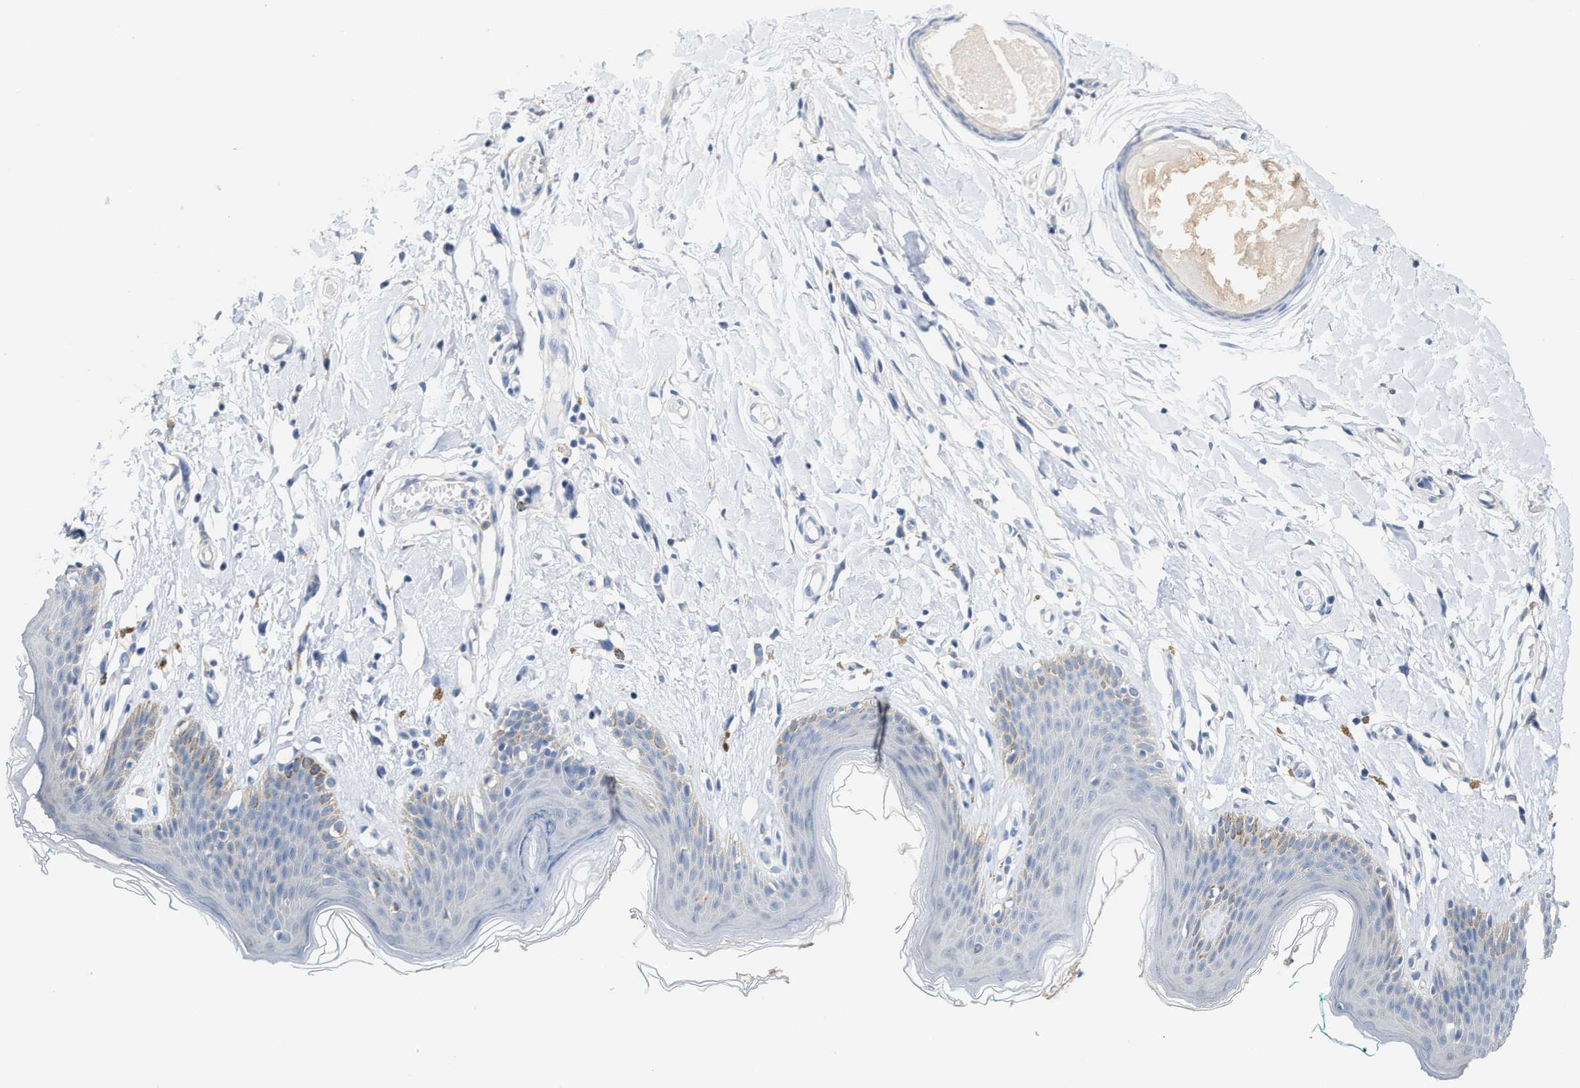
{"staining": {"intensity": "moderate", "quantity": "<25%", "location": "cytoplasmic/membranous"}, "tissue": "skin", "cell_type": "Epidermal cells", "image_type": "normal", "snomed": [{"axis": "morphology", "description": "Normal tissue, NOS"}, {"axis": "topography", "description": "Vulva"}], "caption": "Protein expression analysis of benign skin shows moderate cytoplasmic/membranous positivity in about <25% of epidermal cells.", "gene": "RYR2", "patient": {"sex": "female", "age": 66}}